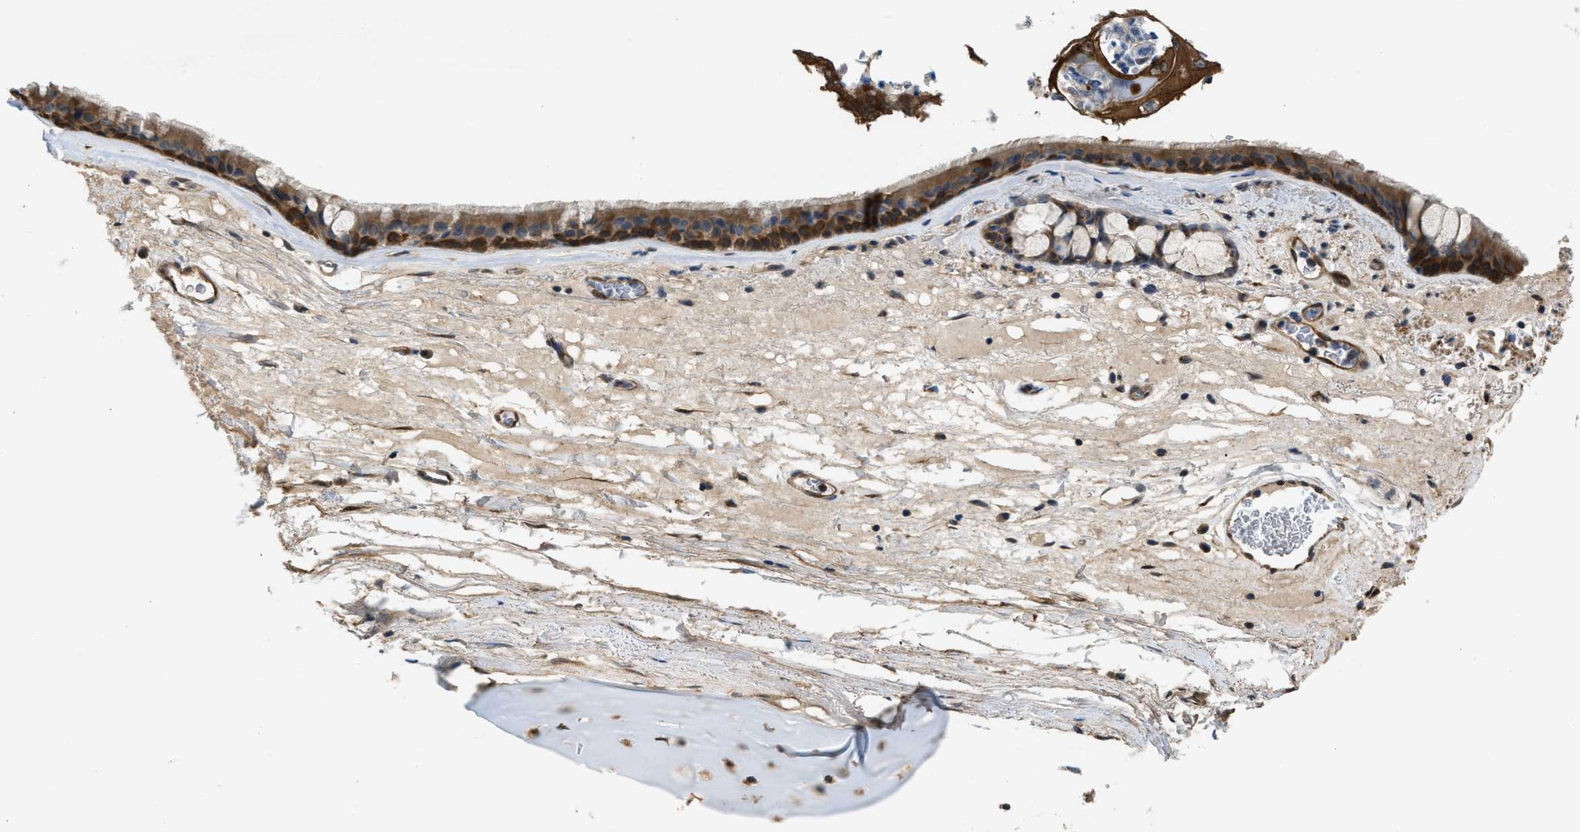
{"staining": {"intensity": "moderate", "quantity": ">75%", "location": "cytoplasmic/membranous"}, "tissue": "bronchus", "cell_type": "Respiratory epithelial cells", "image_type": "normal", "snomed": [{"axis": "morphology", "description": "Normal tissue, NOS"}, {"axis": "topography", "description": "Cartilage tissue"}], "caption": "Bronchus stained with a brown dye exhibits moderate cytoplasmic/membranous positive staining in approximately >75% of respiratory epithelial cells.", "gene": "BAG3", "patient": {"sex": "female", "age": 63}}